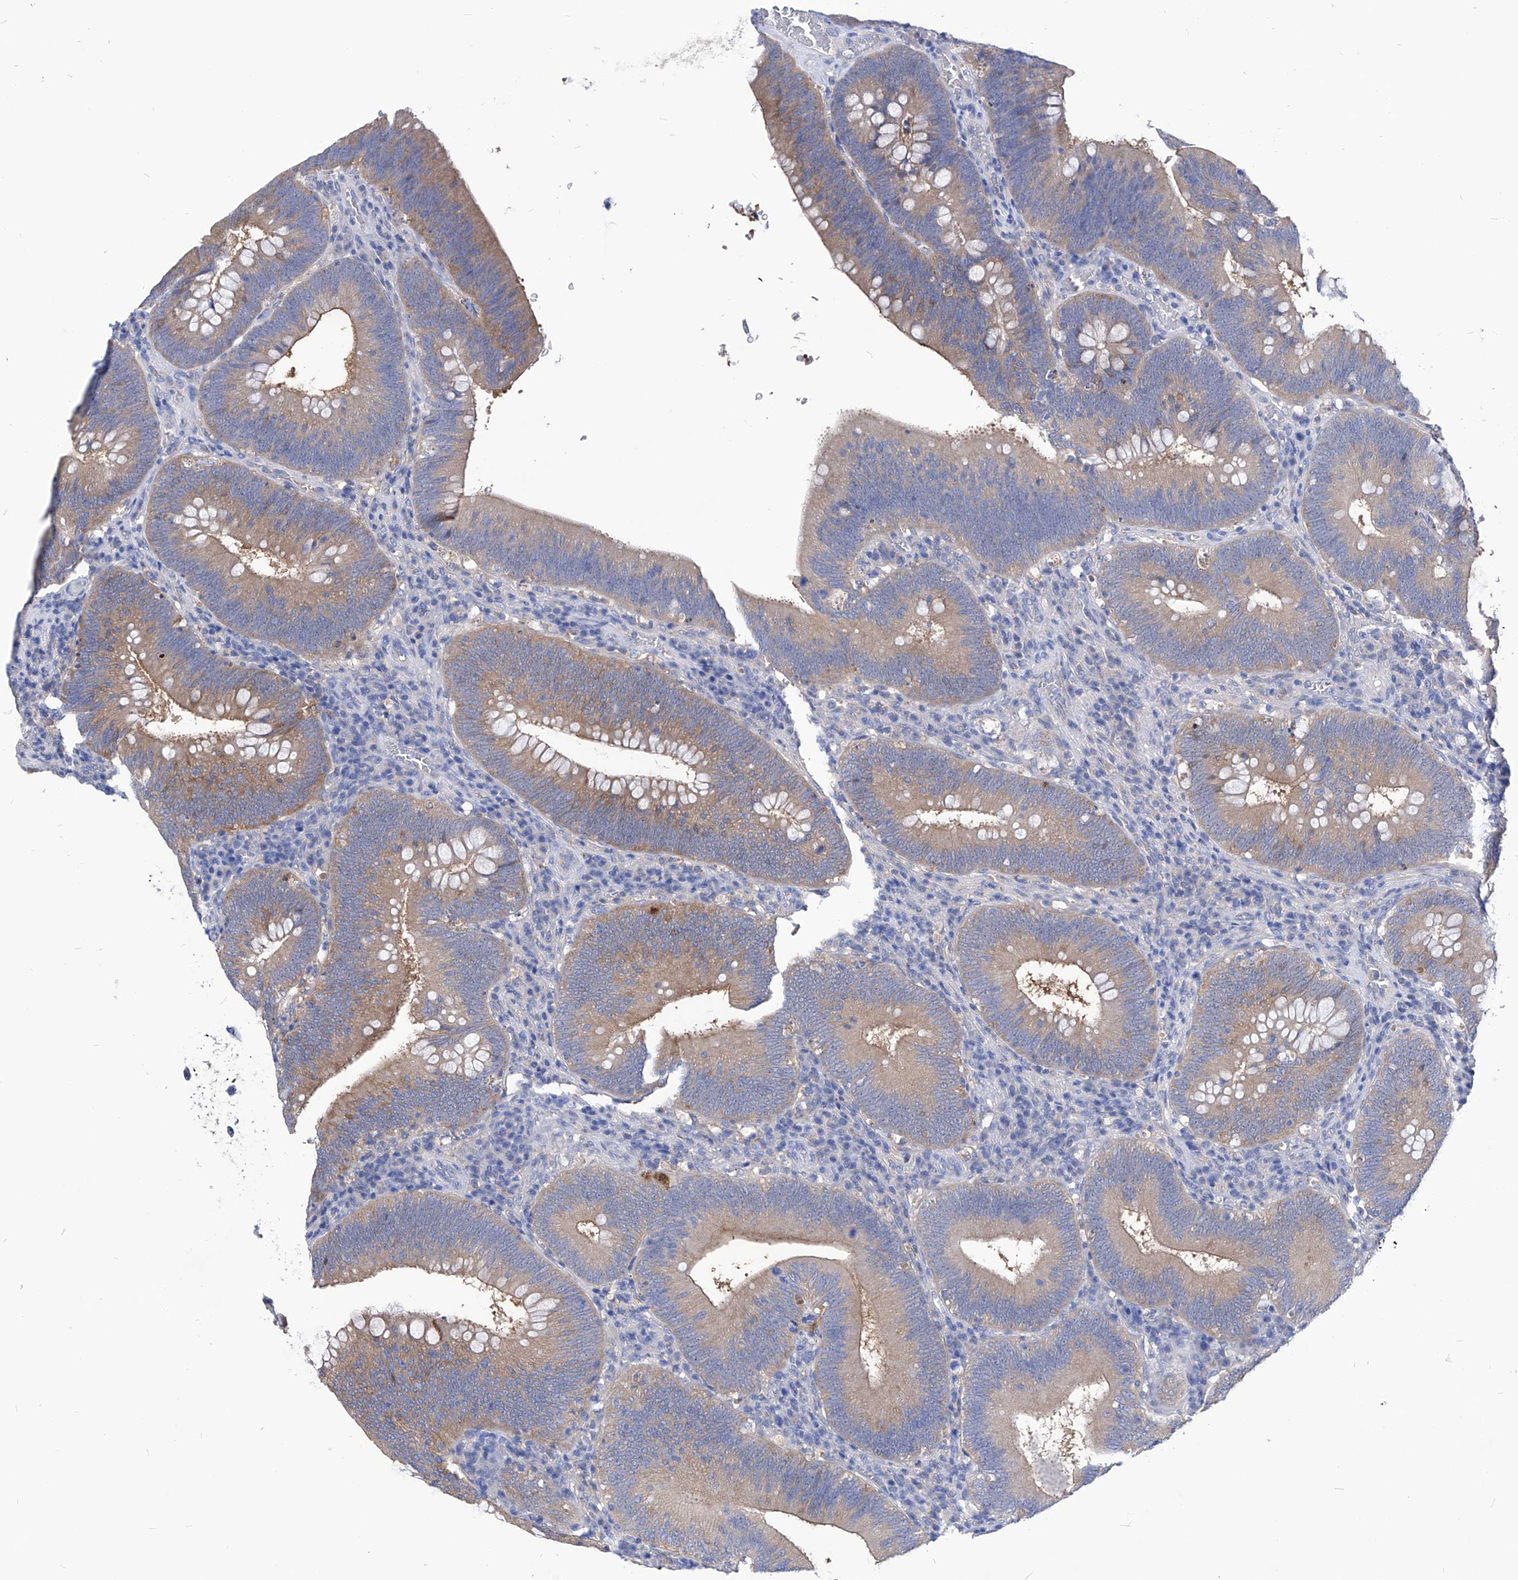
{"staining": {"intensity": "moderate", "quantity": "25%-75%", "location": "cytoplasmic/membranous"}, "tissue": "colorectal cancer", "cell_type": "Tumor cells", "image_type": "cancer", "snomed": [{"axis": "morphology", "description": "Normal tissue, NOS"}, {"axis": "topography", "description": "Colon"}], "caption": "Tumor cells show medium levels of moderate cytoplasmic/membranous expression in about 25%-75% of cells in colorectal cancer.", "gene": "XPNPEP1", "patient": {"sex": "female", "age": 82}}